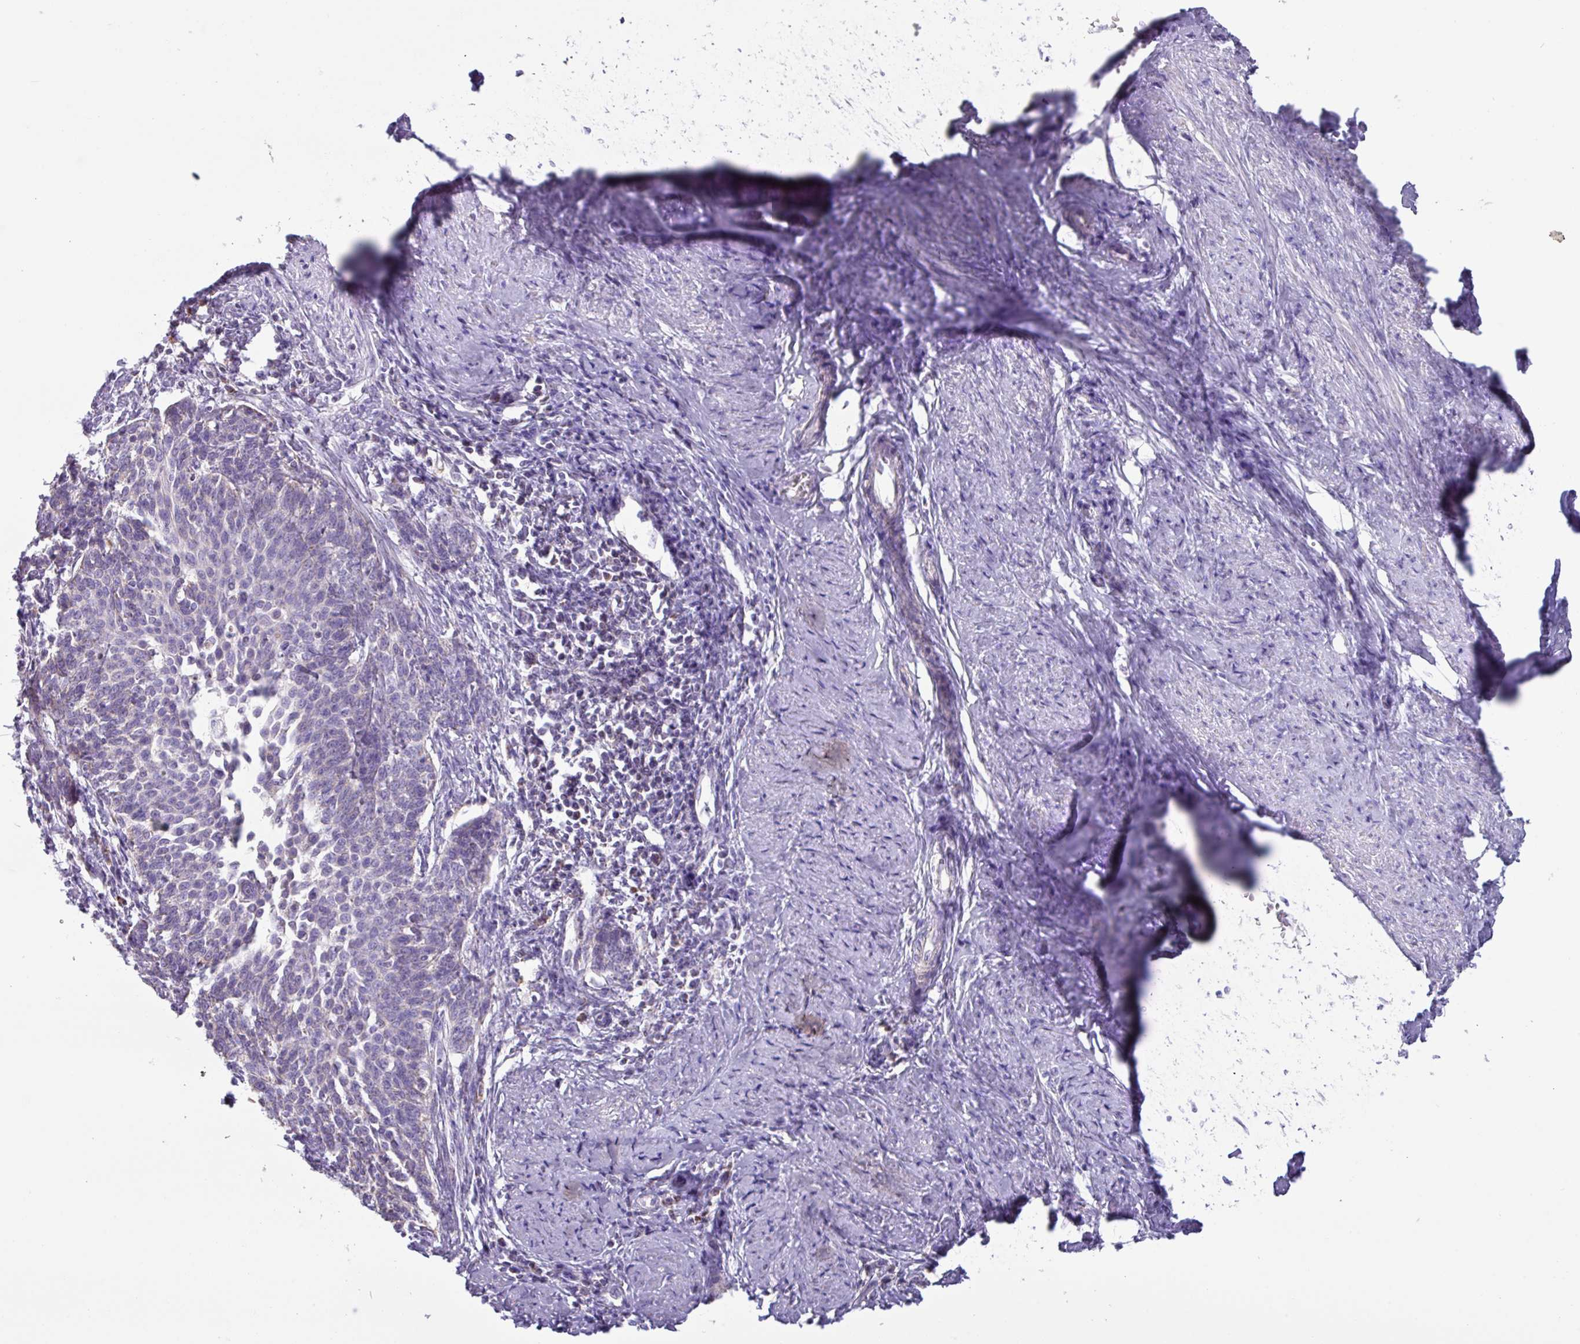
{"staining": {"intensity": "negative", "quantity": "none", "location": "none"}, "tissue": "cervical cancer", "cell_type": "Tumor cells", "image_type": "cancer", "snomed": [{"axis": "morphology", "description": "Squamous cell carcinoma, NOS"}, {"axis": "topography", "description": "Cervix"}], "caption": "DAB (3,3'-diaminobenzidine) immunohistochemical staining of human cervical squamous cell carcinoma demonstrates no significant staining in tumor cells.", "gene": "MT-ND4", "patient": {"sex": "female", "age": 39}}